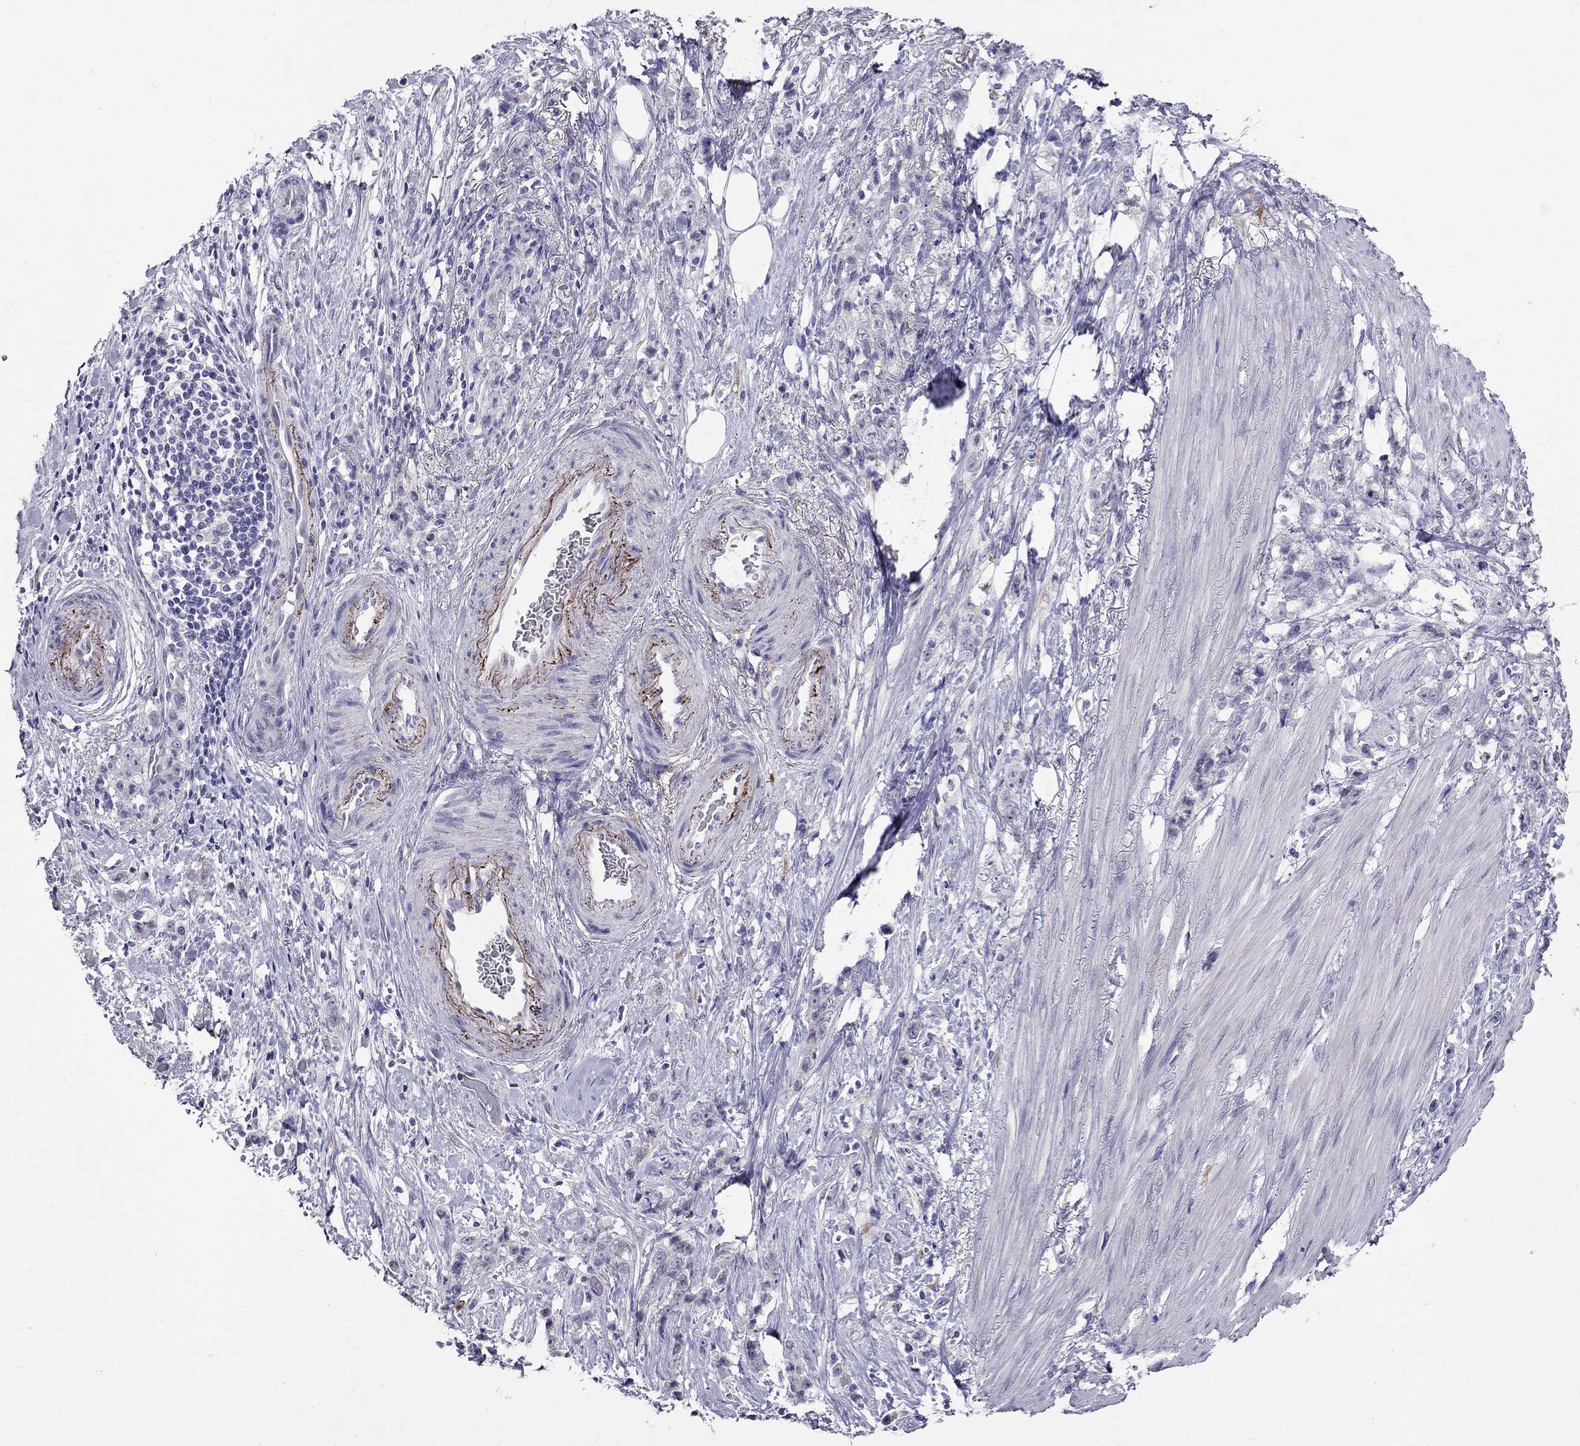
{"staining": {"intensity": "negative", "quantity": "none", "location": "none"}, "tissue": "stomach cancer", "cell_type": "Tumor cells", "image_type": "cancer", "snomed": [{"axis": "morphology", "description": "Adenocarcinoma, NOS"}, {"axis": "topography", "description": "Stomach, lower"}], "caption": "Tumor cells are negative for brown protein staining in adenocarcinoma (stomach).", "gene": "MGP", "patient": {"sex": "male", "age": 88}}